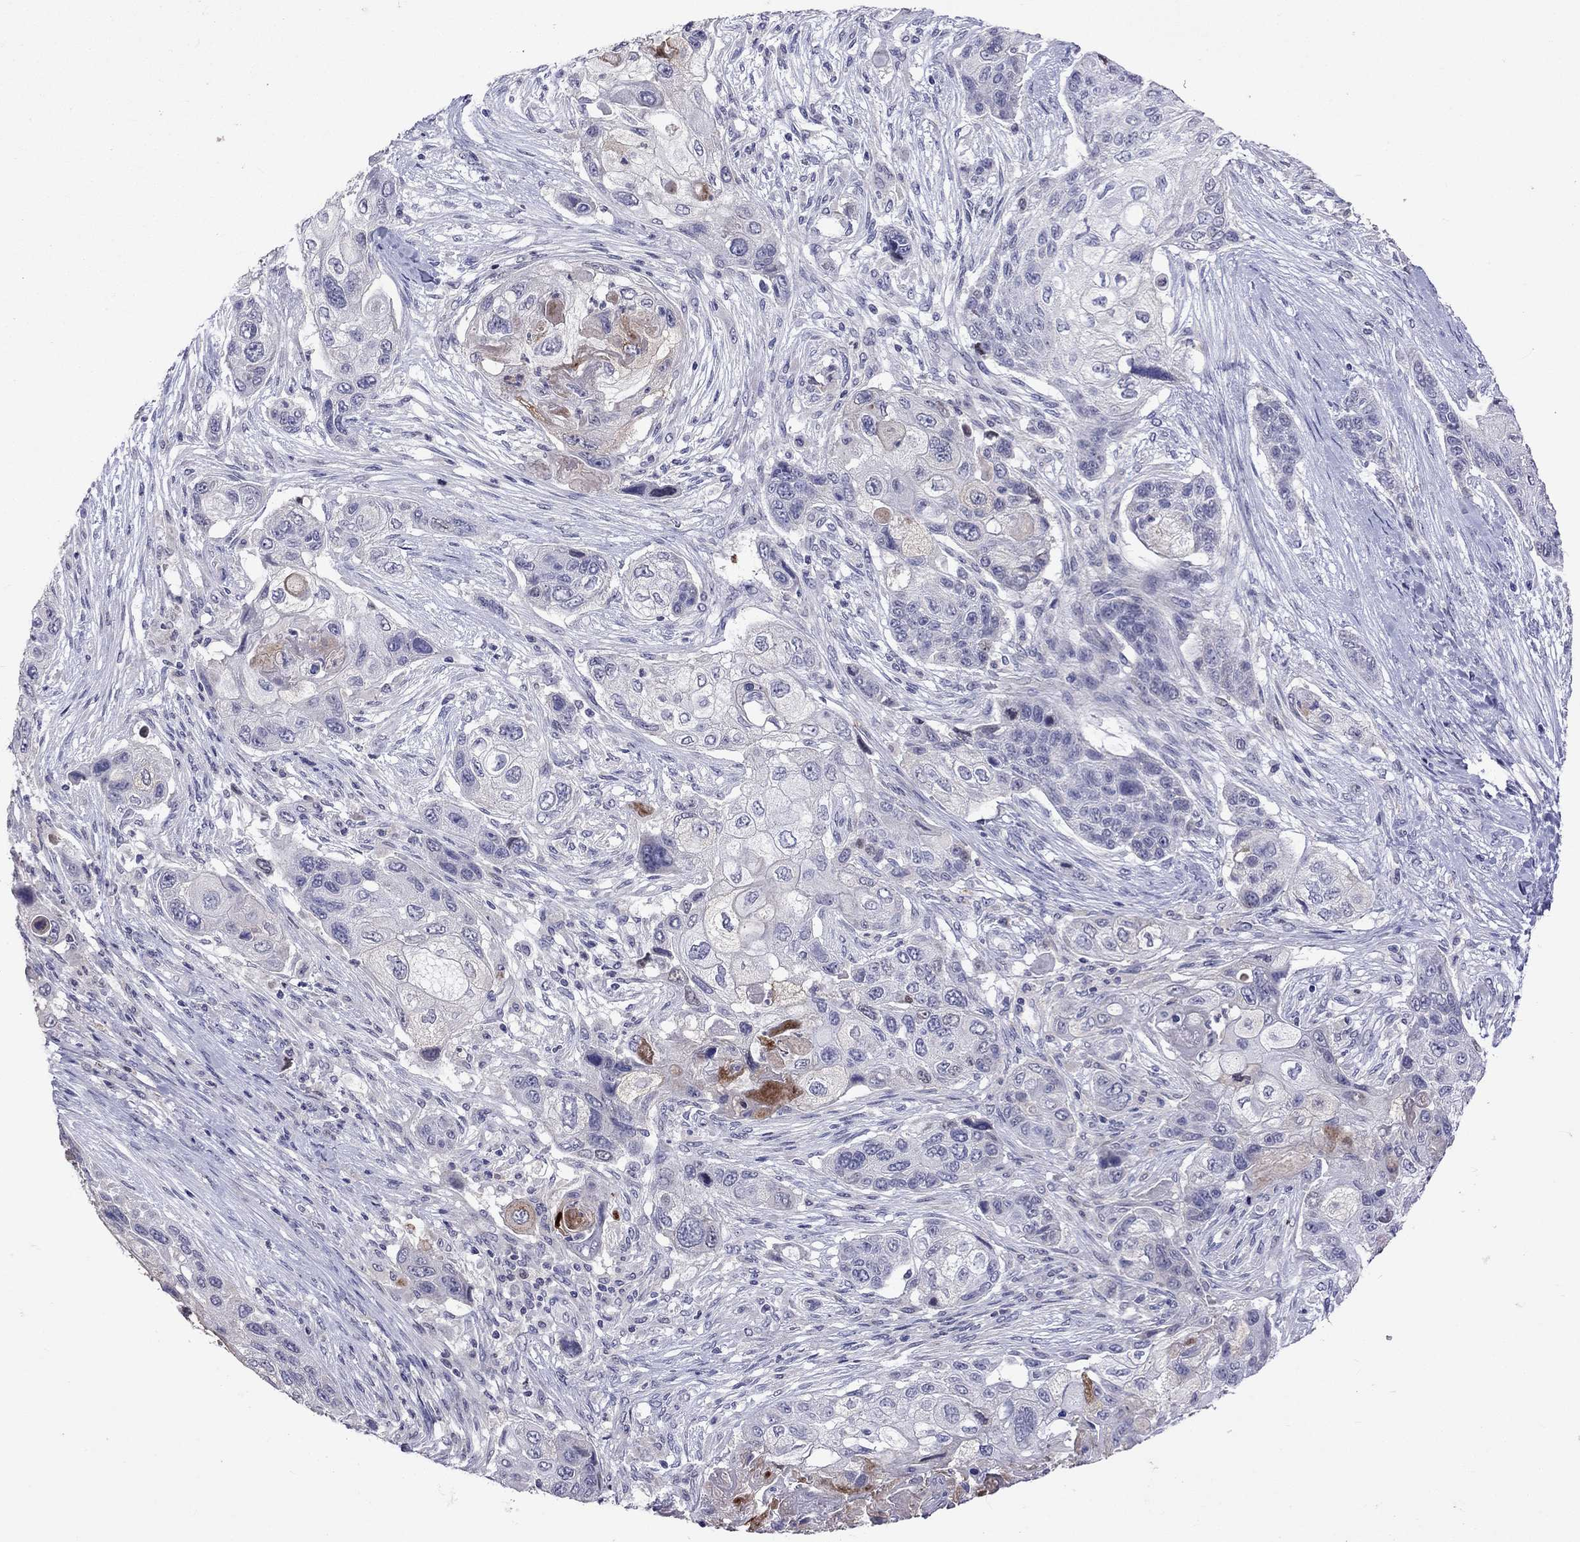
{"staining": {"intensity": "negative", "quantity": "none", "location": "none"}, "tissue": "lung cancer", "cell_type": "Tumor cells", "image_type": "cancer", "snomed": [{"axis": "morphology", "description": "Squamous cell carcinoma, NOS"}, {"axis": "topography", "description": "Lung"}], "caption": "DAB immunohistochemical staining of lung squamous cell carcinoma displays no significant expression in tumor cells. Brightfield microscopy of IHC stained with DAB (brown) and hematoxylin (blue), captured at high magnification.", "gene": "SERPINA3", "patient": {"sex": "male", "age": 69}}